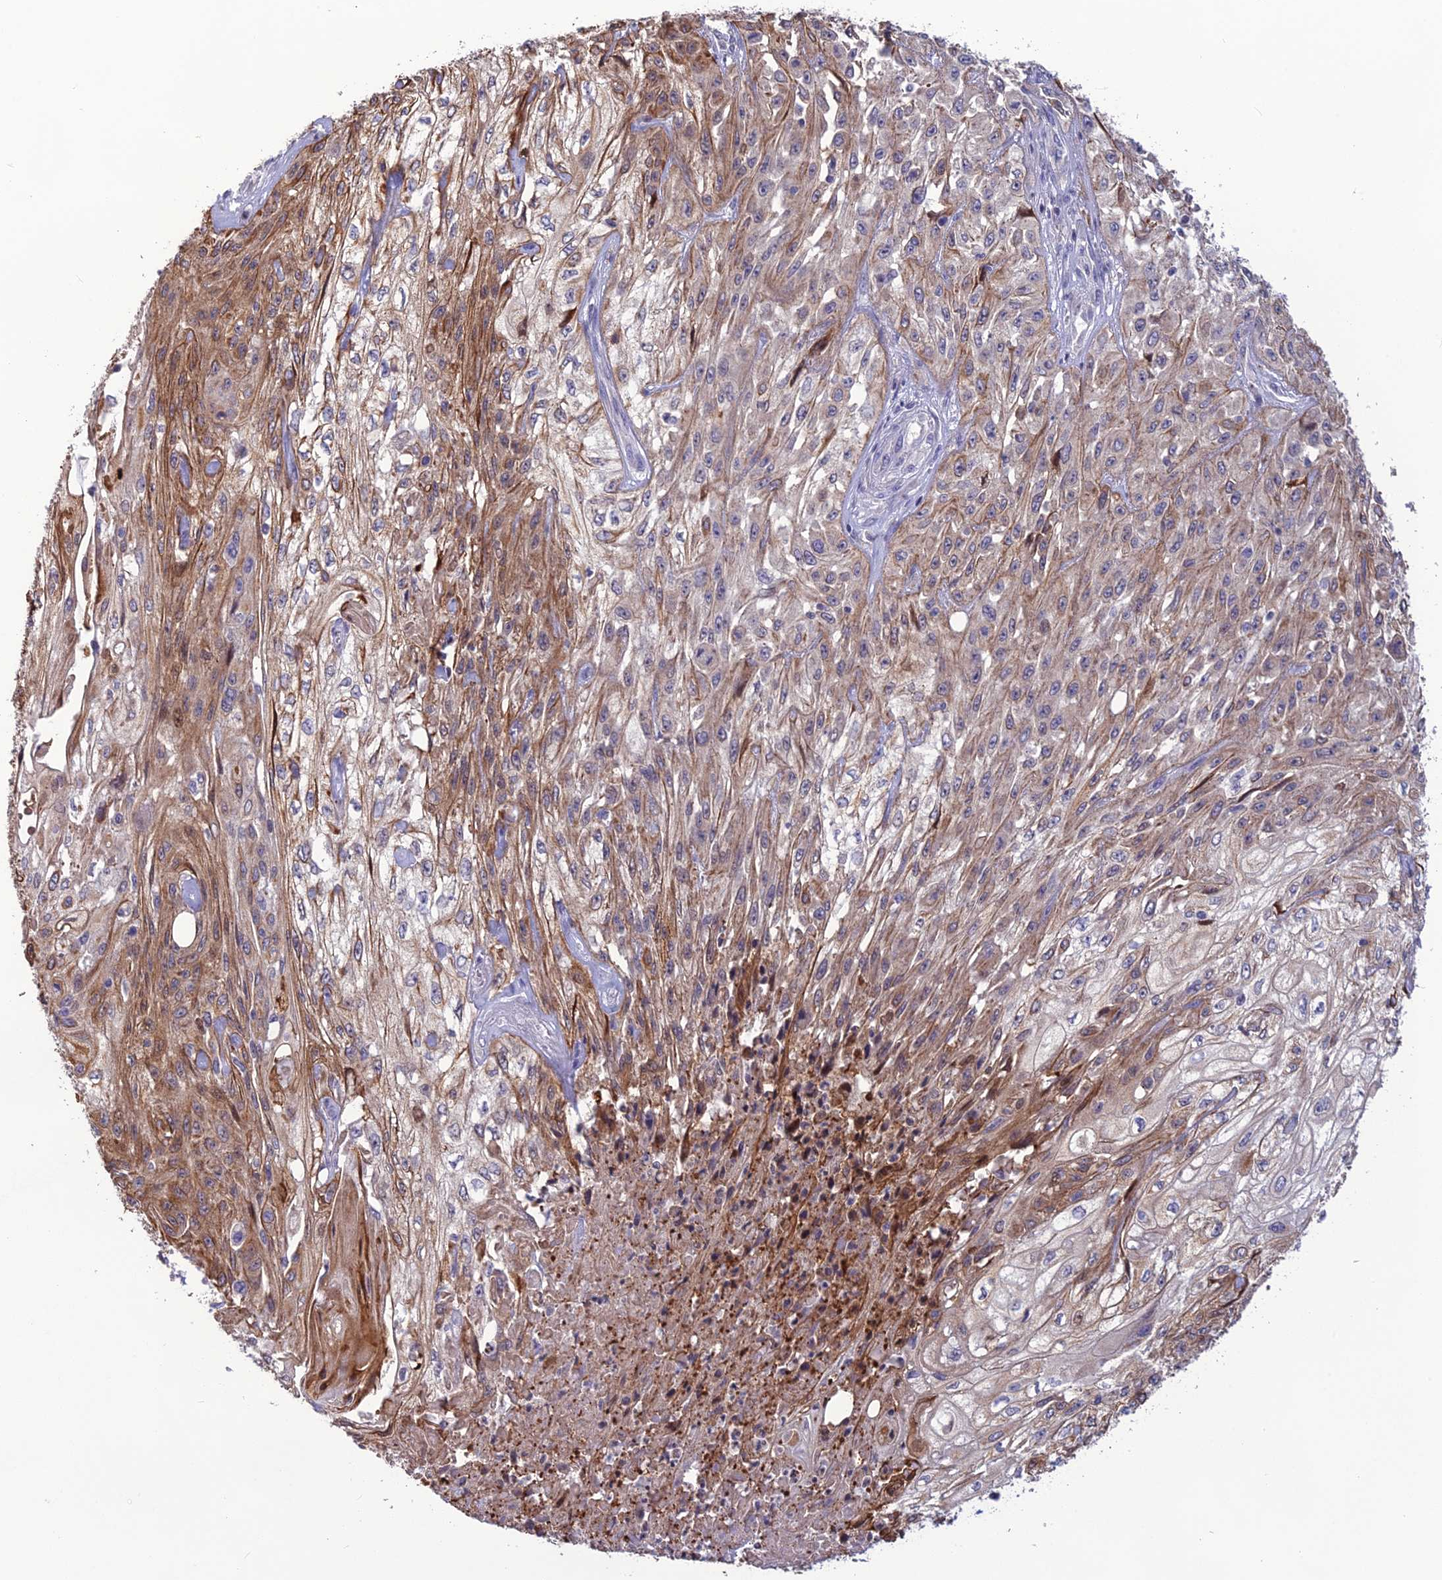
{"staining": {"intensity": "moderate", "quantity": "<25%", "location": "cytoplasmic/membranous"}, "tissue": "skin cancer", "cell_type": "Tumor cells", "image_type": "cancer", "snomed": [{"axis": "morphology", "description": "Squamous cell carcinoma, NOS"}, {"axis": "morphology", "description": "Squamous cell carcinoma, metastatic, NOS"}, {"axis": "topography", "description": "Skin"}, {"axis": "topography", "description": "Lymph node"}], "caption": "Moderate cytoplasmic/membranous positivity for a protein is present in about <25% of tumor cells of metastatic squamous cell carcinoma (skin) using IHC.", "gene": "TMEM134", "patient": {"sex": "male", "age": 75}}